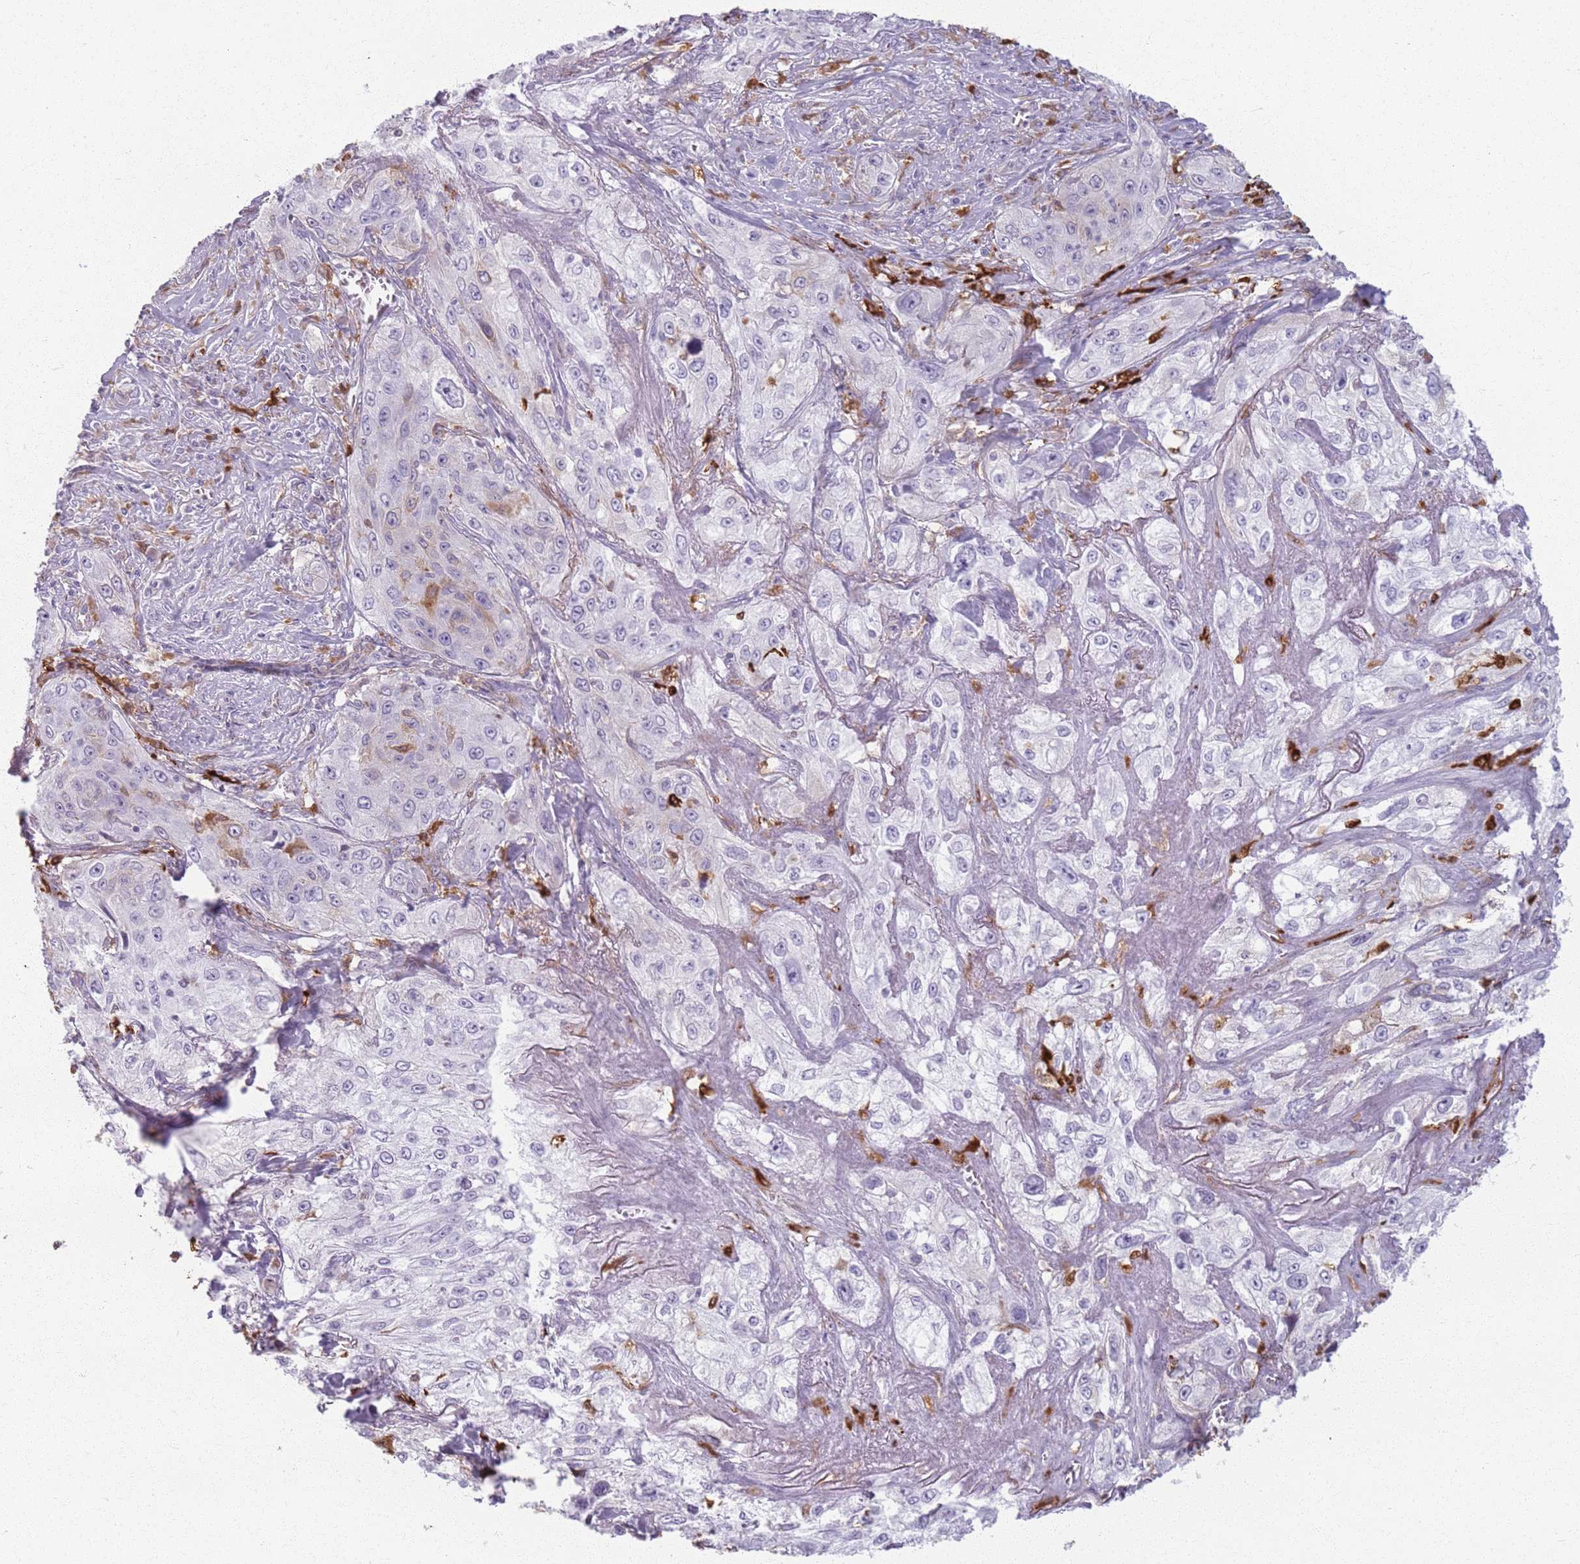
{"staining": {"intensity": "negative", "quantity": "none", "location": "none"}, "tissue": "lung cancer", "cell_type": "Tumor cells", "image_type": "cancer", "snomed": [{"axis": "morphology", "description": "Squamous cell carcinoma, NOS"}, {"axis": "topography", "description": "Lung"}], "caption": "High magnification brightfield microscopy of lung squamous cell carcinoma stained with DAB (3,3'-diaminobenzidine) (brown) and counterstained with hematoxylin (blue): tumor cells show no significant expression. (Immunohistochemistry, brightfield microscopy, high magnification).", "gene": "GDPGP1", "patient": {"sex": "female", "age": 69}}